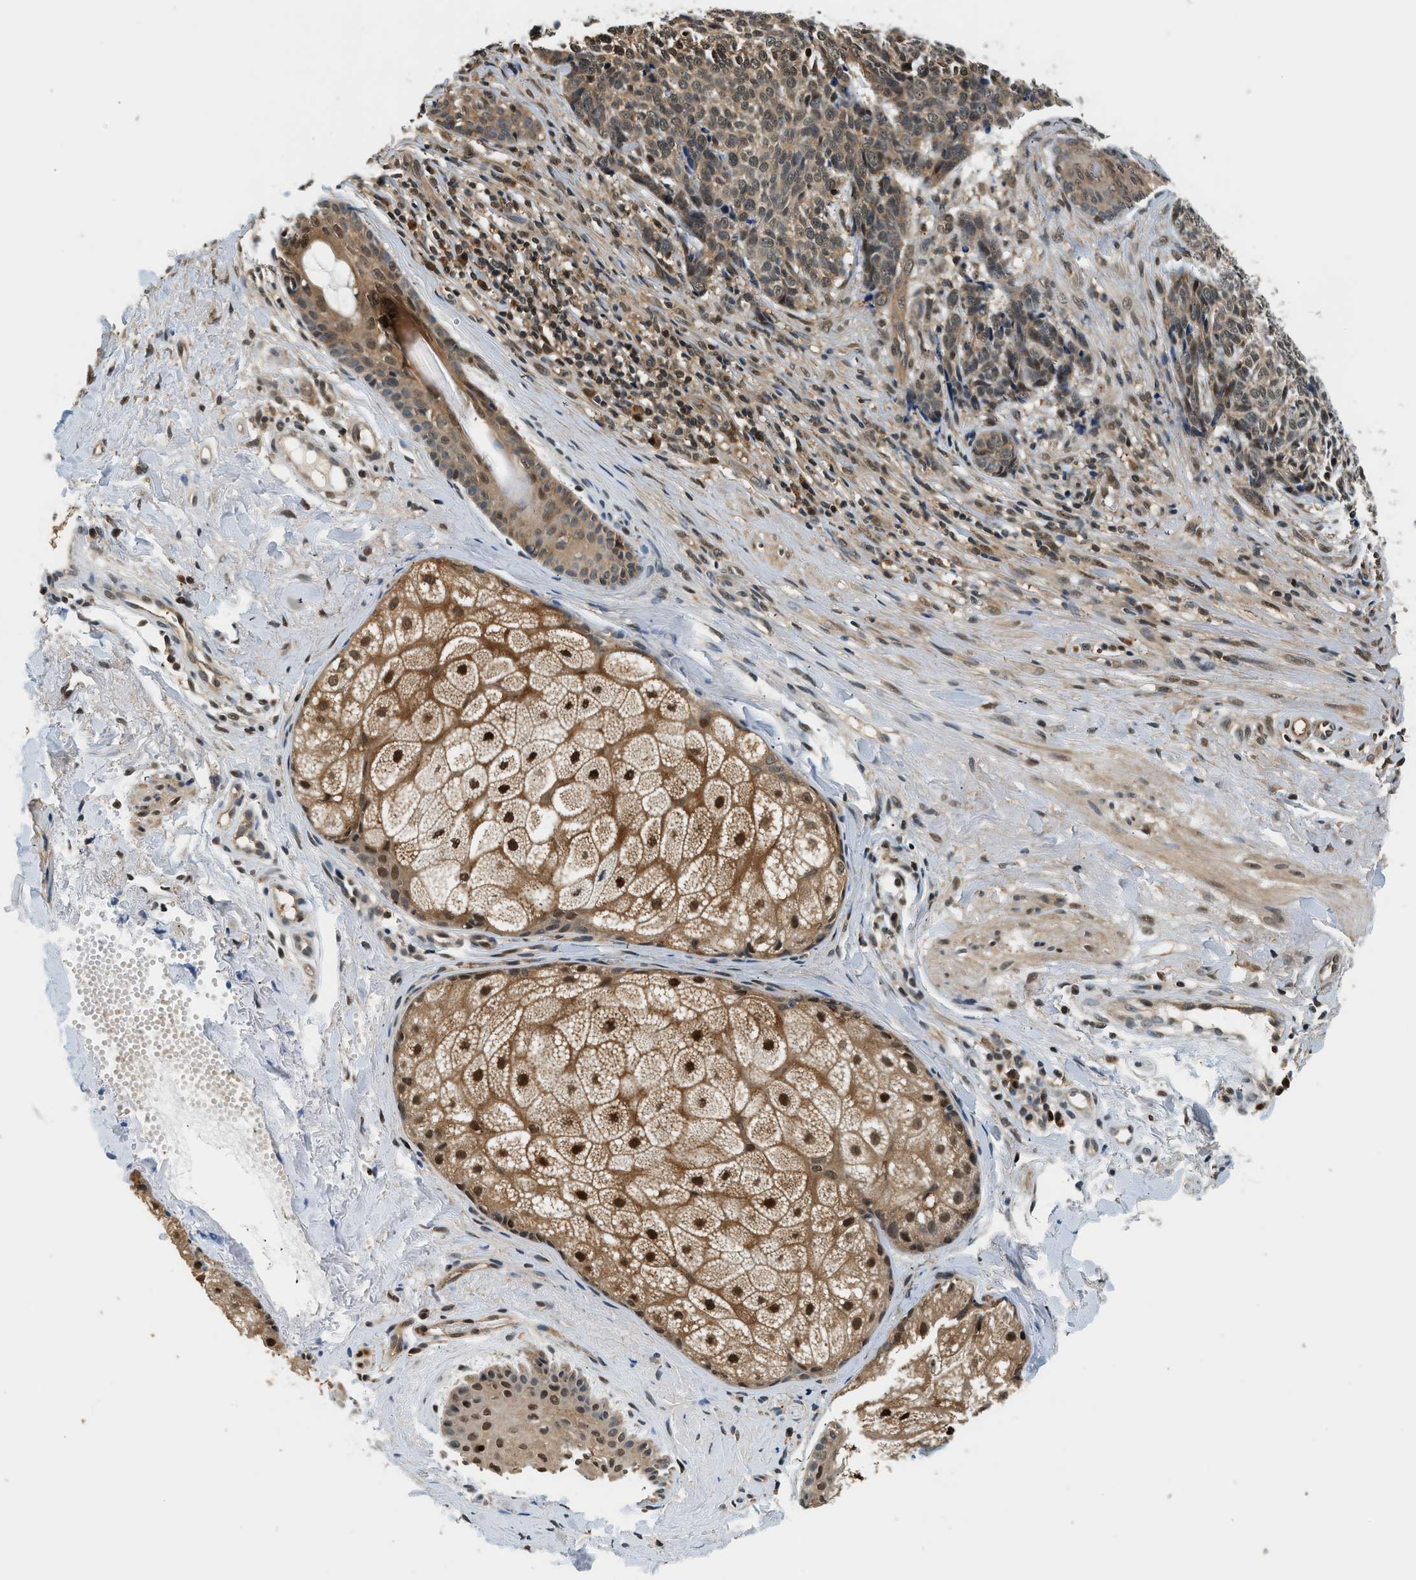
{"staining": {"intensity": "moderate", "quantity": ">75%", "location": "cytoplasmic/membranous,nuclear"}, "tissue": "skin cancer", "cell_type": "Tumor cells", "image_type": "cancer", "snomed": [{"axis": "morphology", "description": "Basal cell carcinoma"}, {"axis": "topography", "description": "Skin"}], "caption": "An IHC image of tumor tissue is shown. Protein staining in brown shows moderate cytoplasmic/membranous and nuclear positivity in basal cell carcinoma (skin) within tumor cells. (DAB = brown stain, brightfield microscopy at high magnification).", "gene": "PSMD3", "patient": {"sex": "male", "age": 84}}